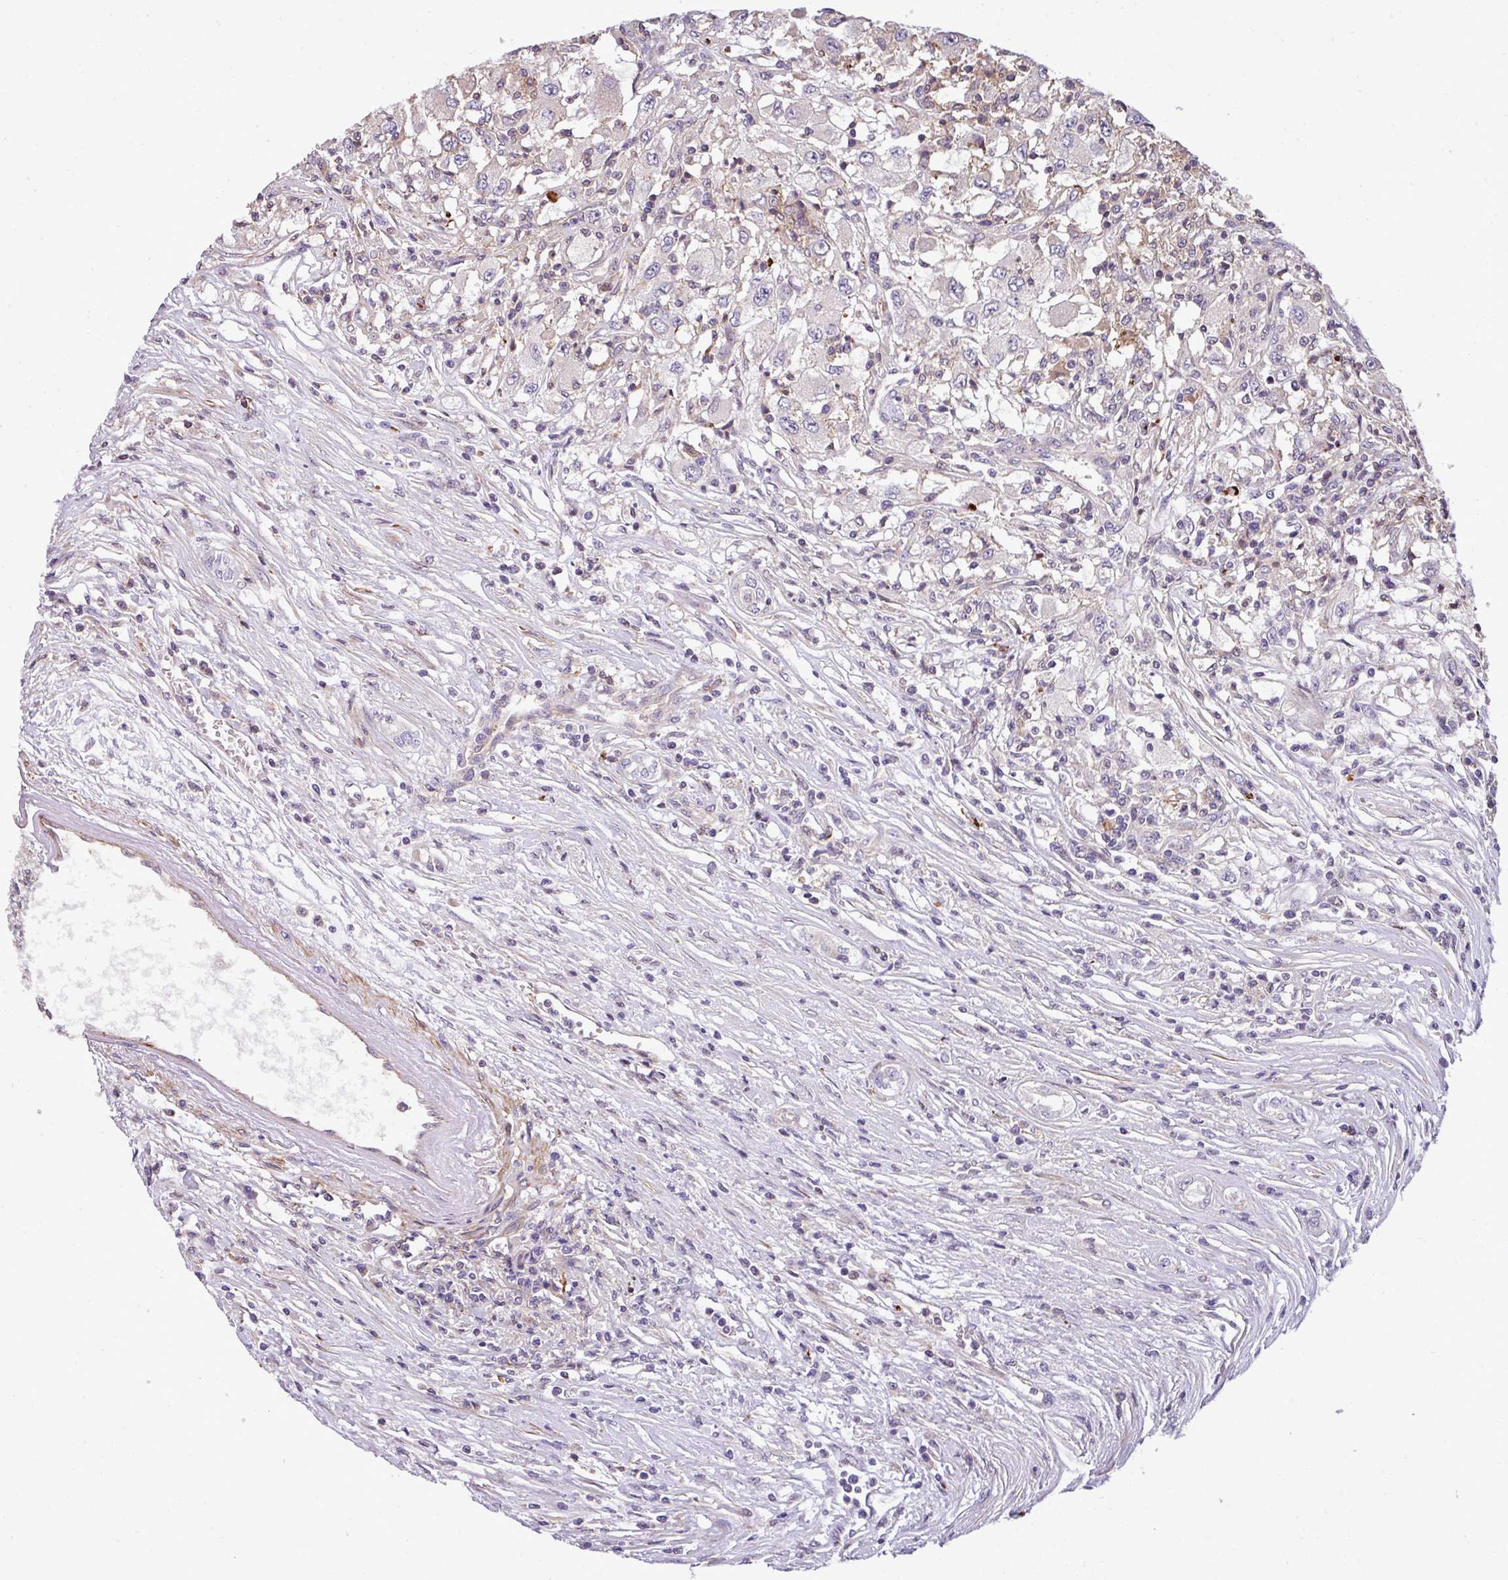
{"staining": {"intensity": "negative", "quantity": "none", "location": "none"}, "tissue": "renal cancer", "cell_type": "Tumor cells", "image_type": "cancer", "snomed": [{"axis": "morphology", "description": "Adenocarcinoma, NOS"}, {"axis": "topography", "description": "Kidney"}], "caption": "Renal cancer (adenocarcinoma) was stained to show a protein in brown. There is no significant positivity in tumor cells.", "gene": "CASS4", "patient": {"sex": "female", "age": 67}}